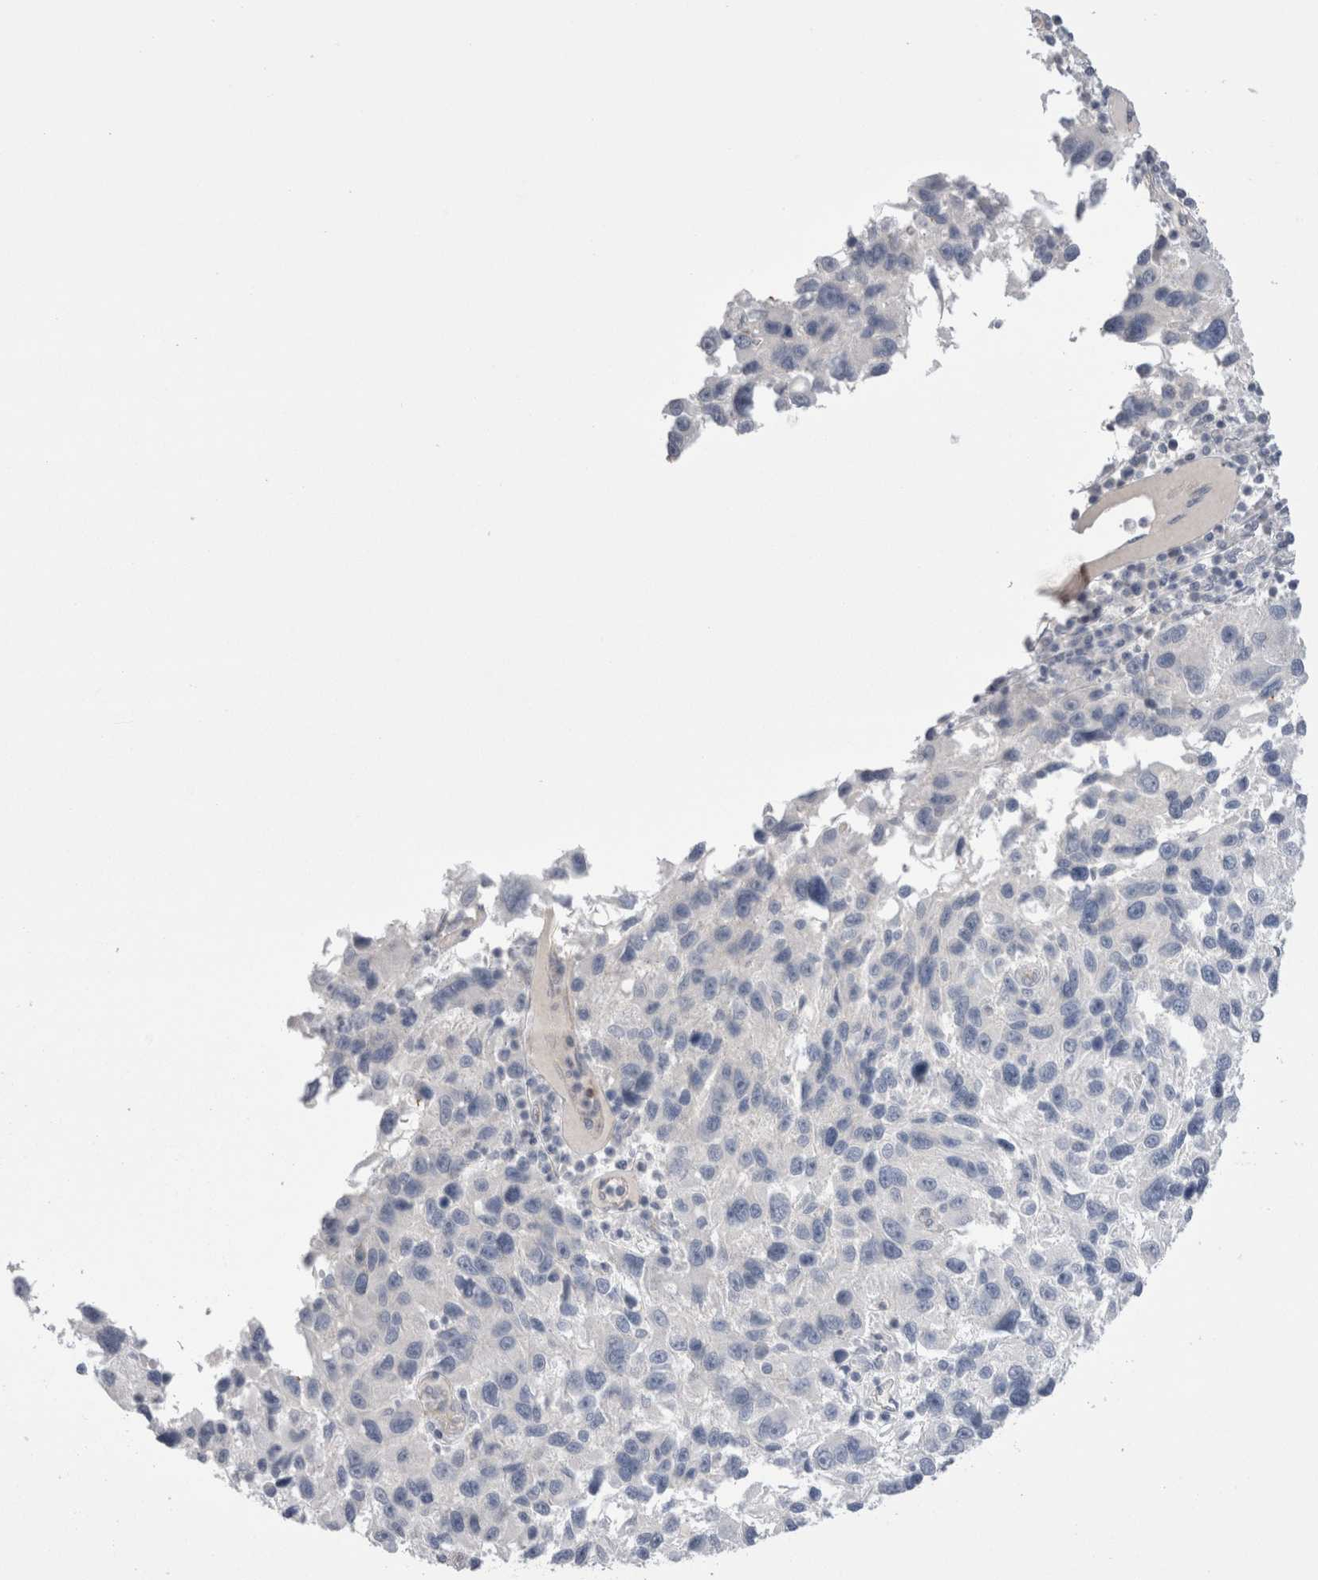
{"staining": {"intensity": "negative", "quantity": "none", "location": "none"}, "tissue": "melanoma", "cell_type": "Tumor cells", "image_type": "cancer", "snomed": [{"axis": "morphology", "description": "Malignant melanoma, NOS"}, {"axis": "topography", "description": "Skin"}], "caption": "This is an immunohistochemistry histopathology image of human melanoma. There is no positivity in tumor cells.", "gene": "EPDR1", "patient": {"sex": "male", "age": 53}}